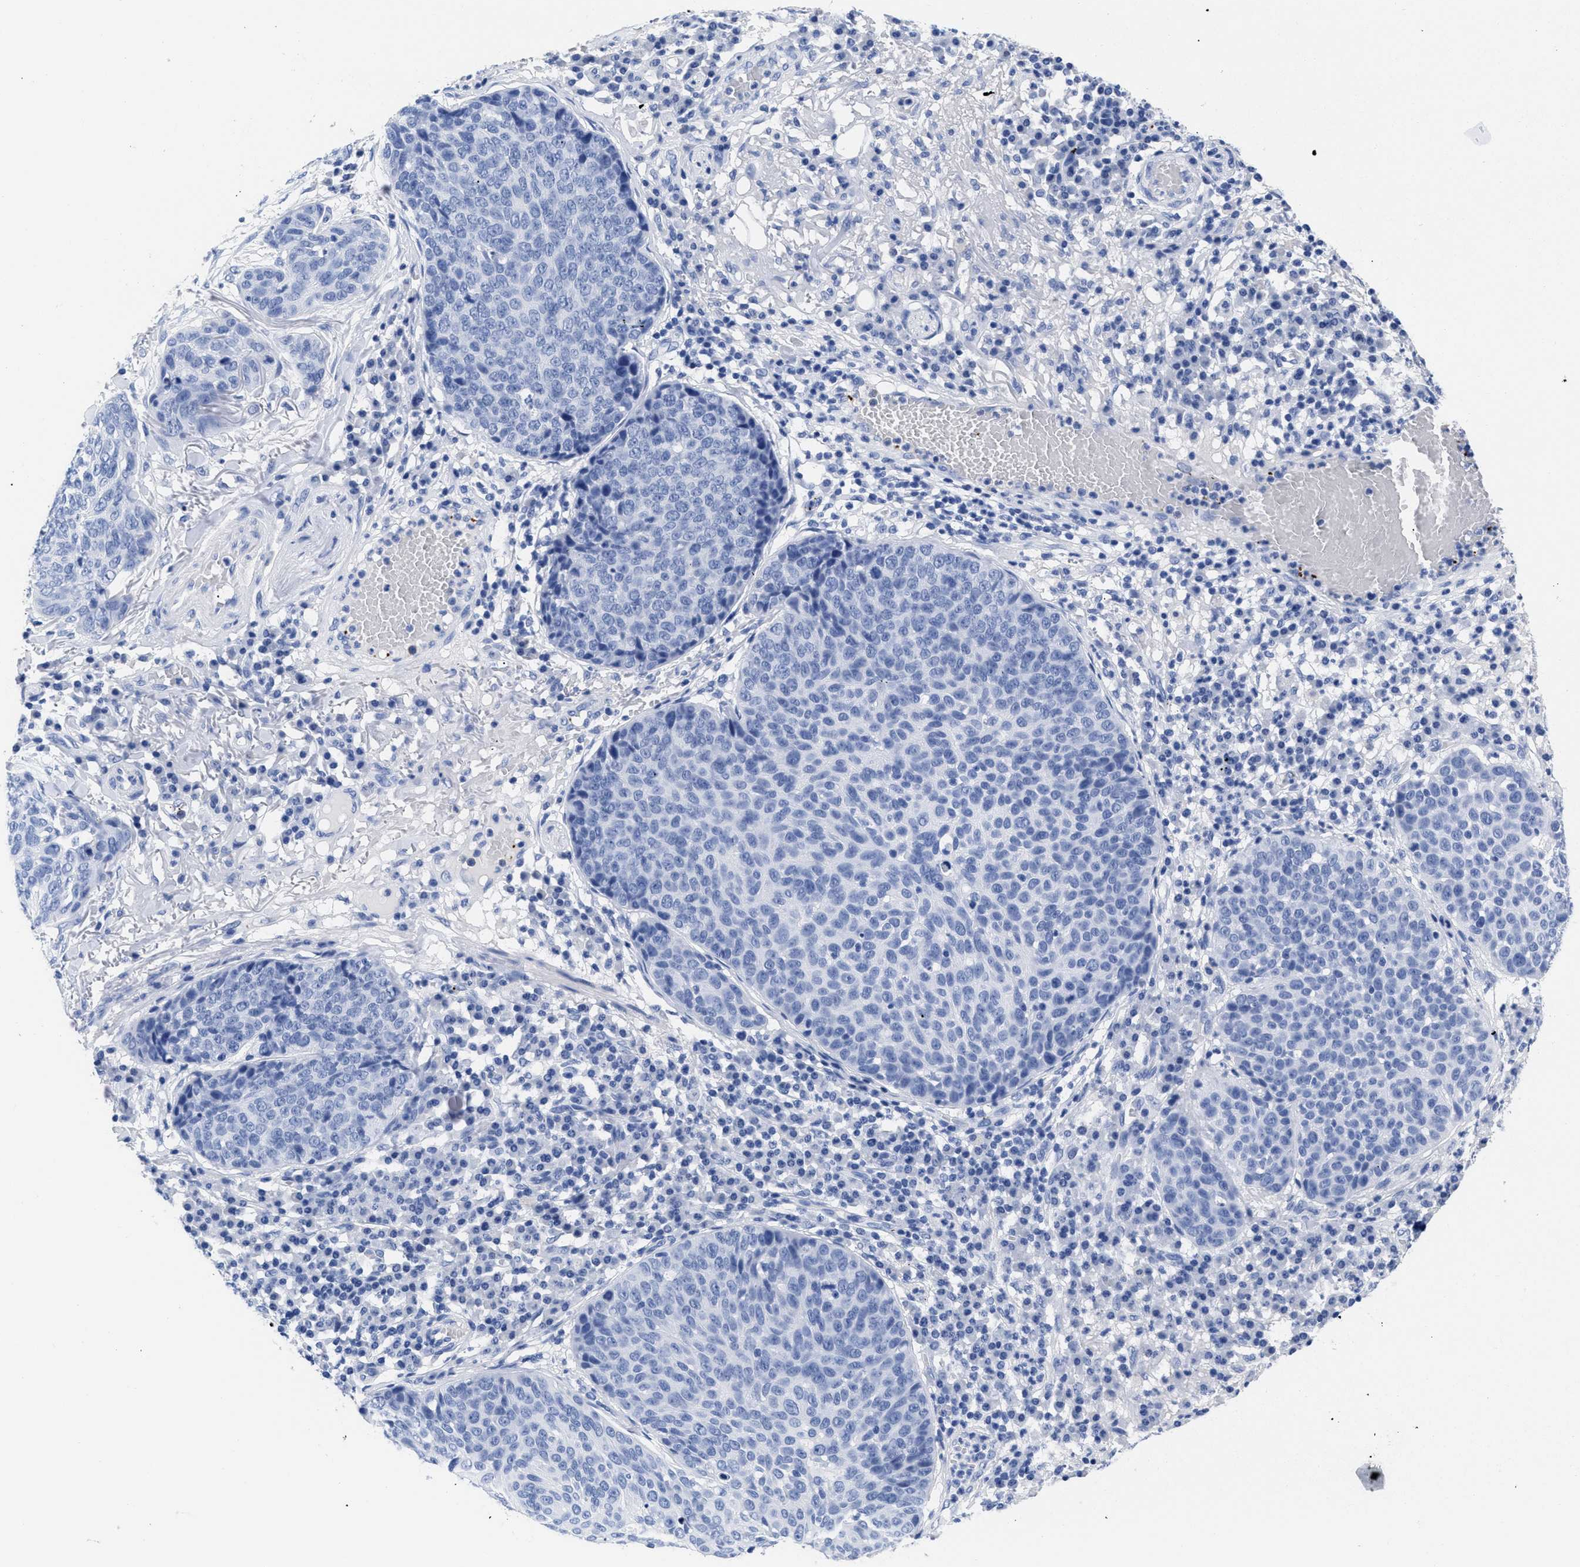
{"staining": {"intensity": "negative", "quantity": "none", "location": "none"}, "tissue": "skin cancer", "cell_type": "Tumor cells", "image_type": "cancer", "snomed": [{"axis": "morphology", "description": "Squamous cell carcinoma in situ, NOS"}, {"axis": "morphology", "description": "Squamous cell carcinoma, NOS"}, {"axis": "topography", "description": "Skin"}], "caption": "Immunohistochemistry photomicrograph of human skin cancer (squamous cell carcinoma in situ) stained for a protein (brown), which reveals no staining in tumor cells.", "gene": "TREML1", "patient": {"sex": "male", "age": 93}}